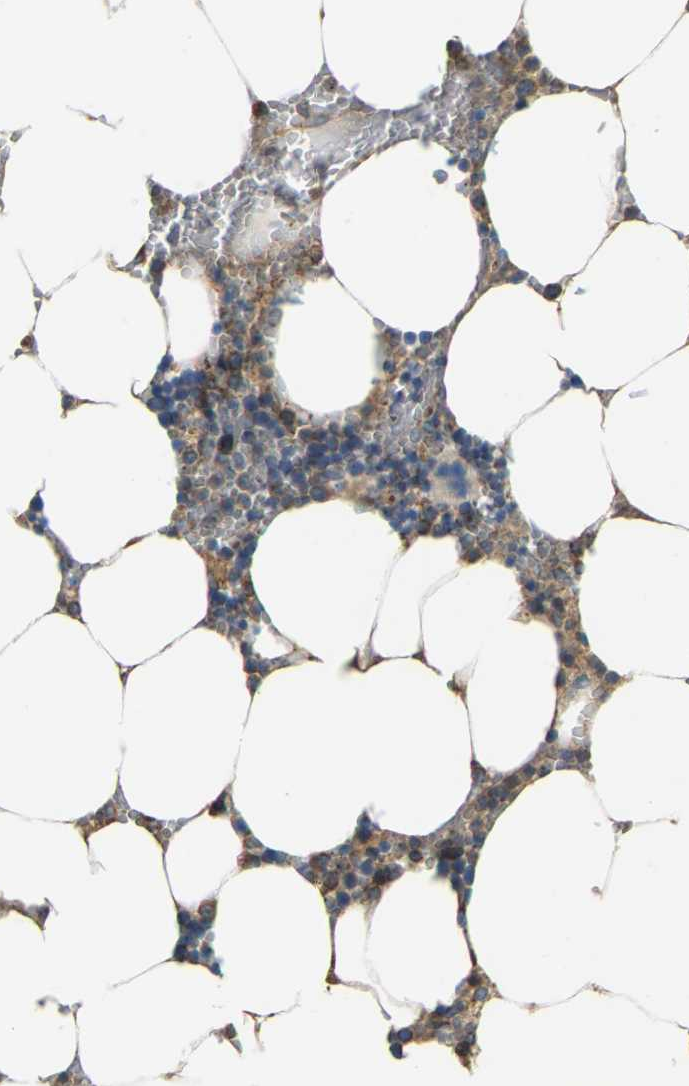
{"staining": {"intensity": "moderate", "quantity": "25%-75%", "location": "cytoplasmic/membranous"}, "tissue": "bone marrow", "cell_type": "Hematopoietic cells", "image_type": "normal", "snomed": [{"axis": "morphology", "description": "Normal tissue, NOS"}, {"axis": "topography", "description": "Bone marrow"}], "caption": "Protein staining of unremarkable bone marrow displays moderate cytoplasmic/membranous expression in about 25%-75% of hematopoietic cells.", "gene": "PSMD7", "patient": {"sex": "male", "age": 70}}